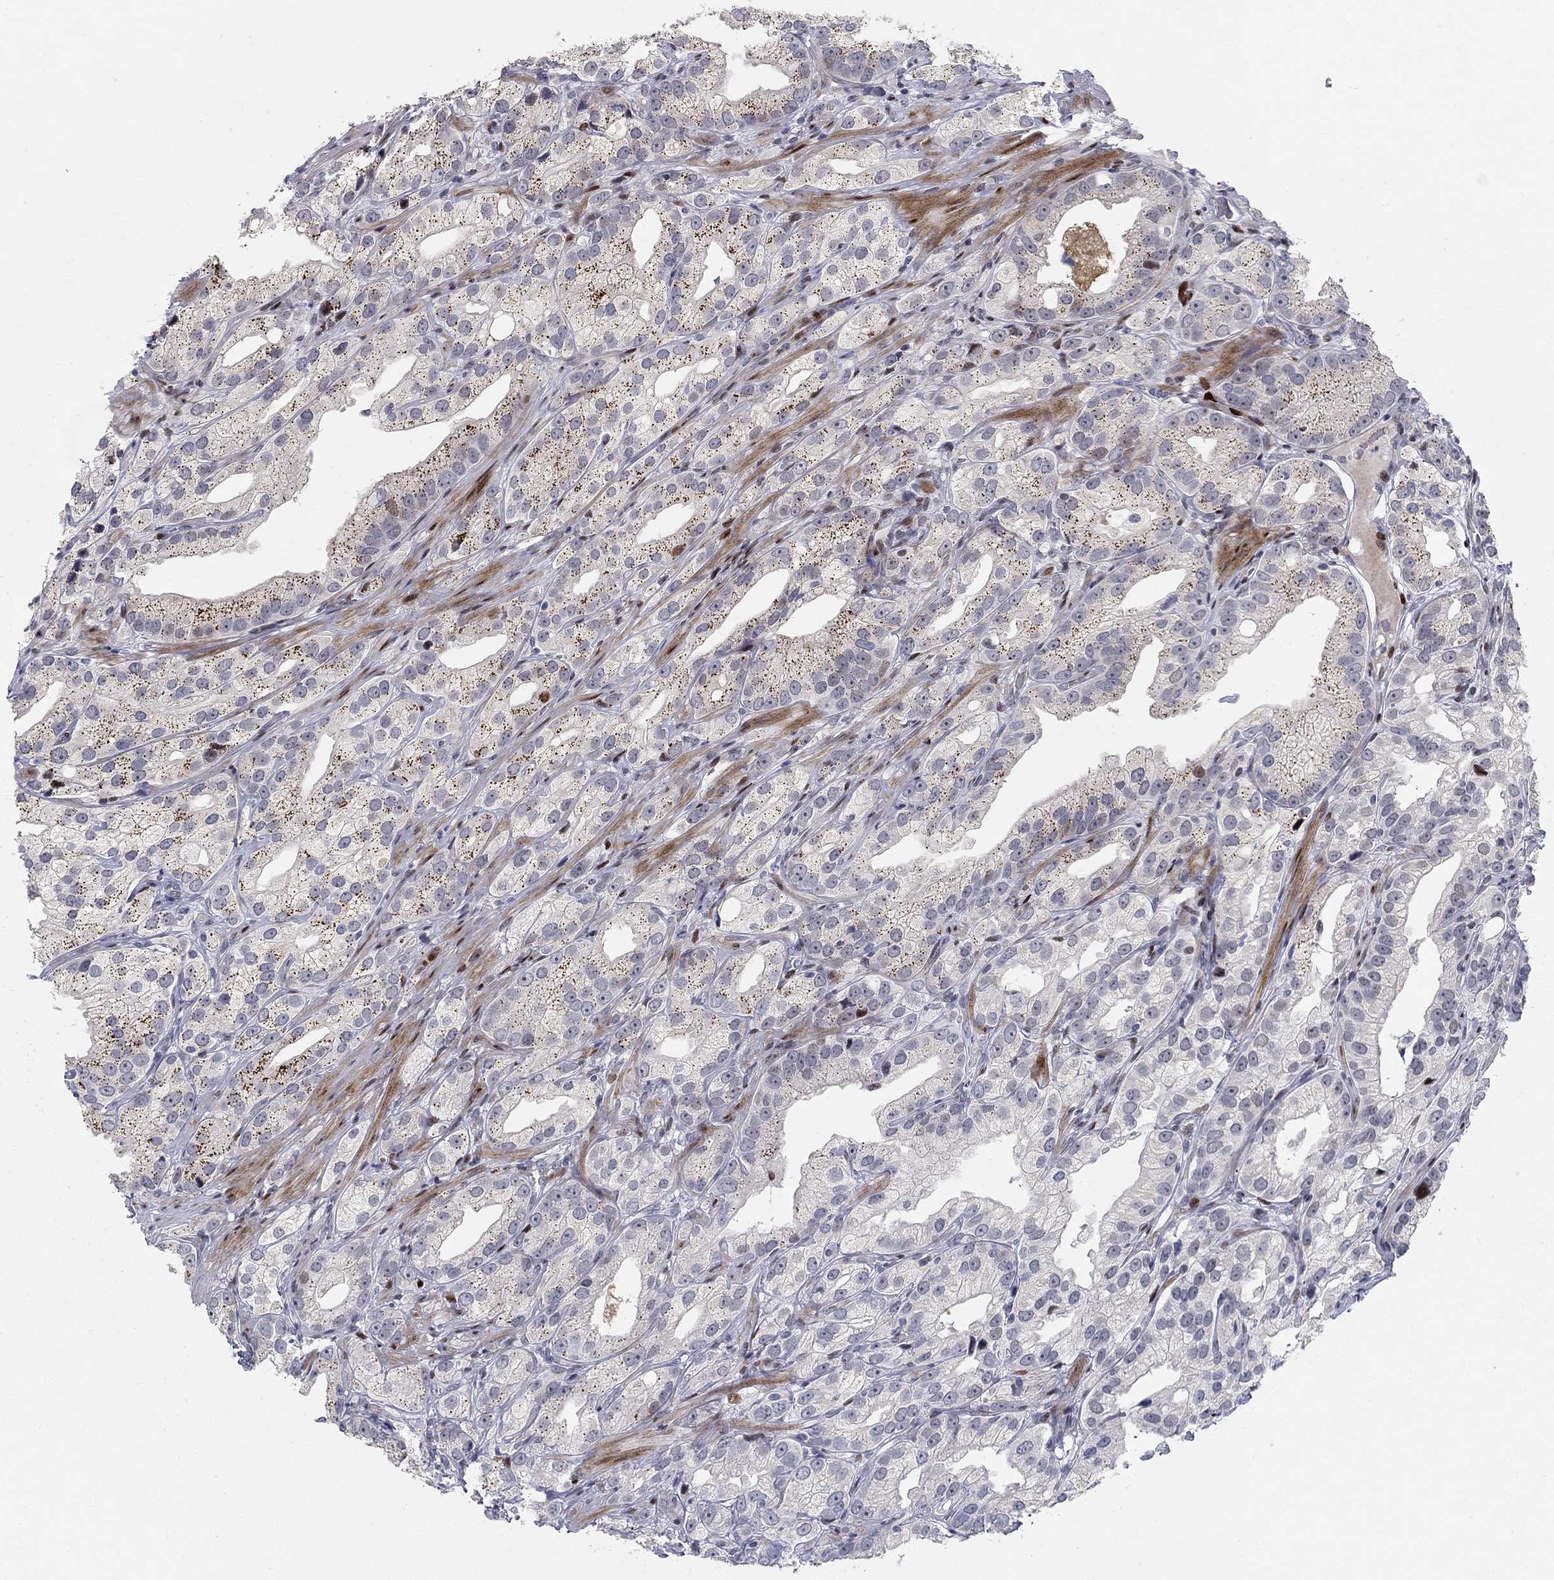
{"staining": {"intensity": "negative", "quantity": "none", "location": "none"}, "tissue": "prostate cancer", "cell_type": "Tumor cells", "image_type": "cancer", "snomed": [{"axis": "morphology", "description": "Adenocarcinoma, High grade"}, {"axis": "topography", "description": "Prostate and seminal vesicle, NOS"}], "caption": "Immunohistochemistry of high-grade adenocarcinoma (prostate) reveals no staining in tumor cells.", "gene": "RAPGEF5", "patient": {"sex": "male", "age": 62}}